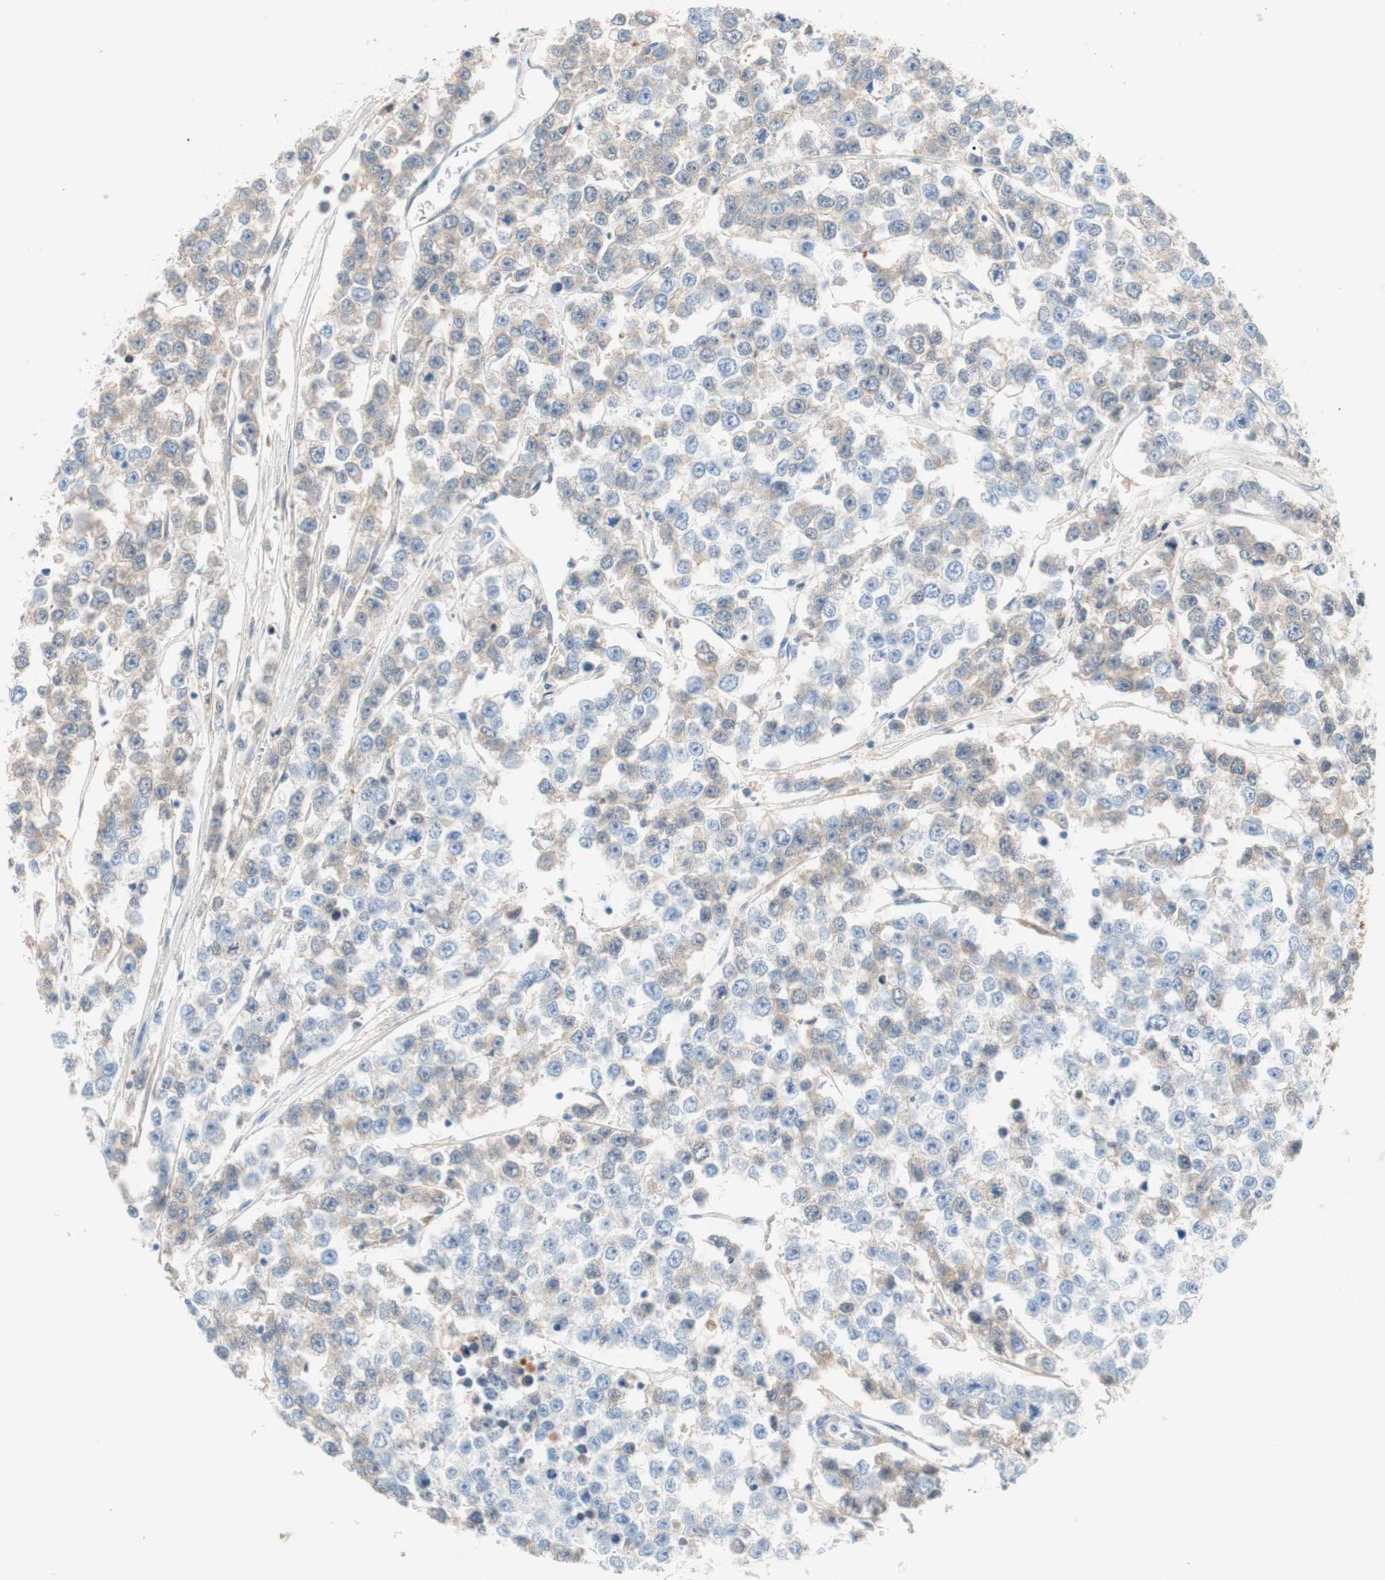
{"staining": {"intensity": "negative", "quantity": "none", "location": "none"}, "tissue": "testis cancer", "cell_type": "Tumor cells", "image_type": "cancer", "snomed": [{"axis": "morphology", "description": "Seminoma, NOS"}, {"axis": "morphology", "description": "Carcinoma, Embryonal, NOS"}, {"axis": "topography", "description": "Testis"}], "caption": "IHC of human testis cancer demonstrates no staining in tumor cells.", "gene": "RBP4", "patient": {"sex": "male", "age": 52}}